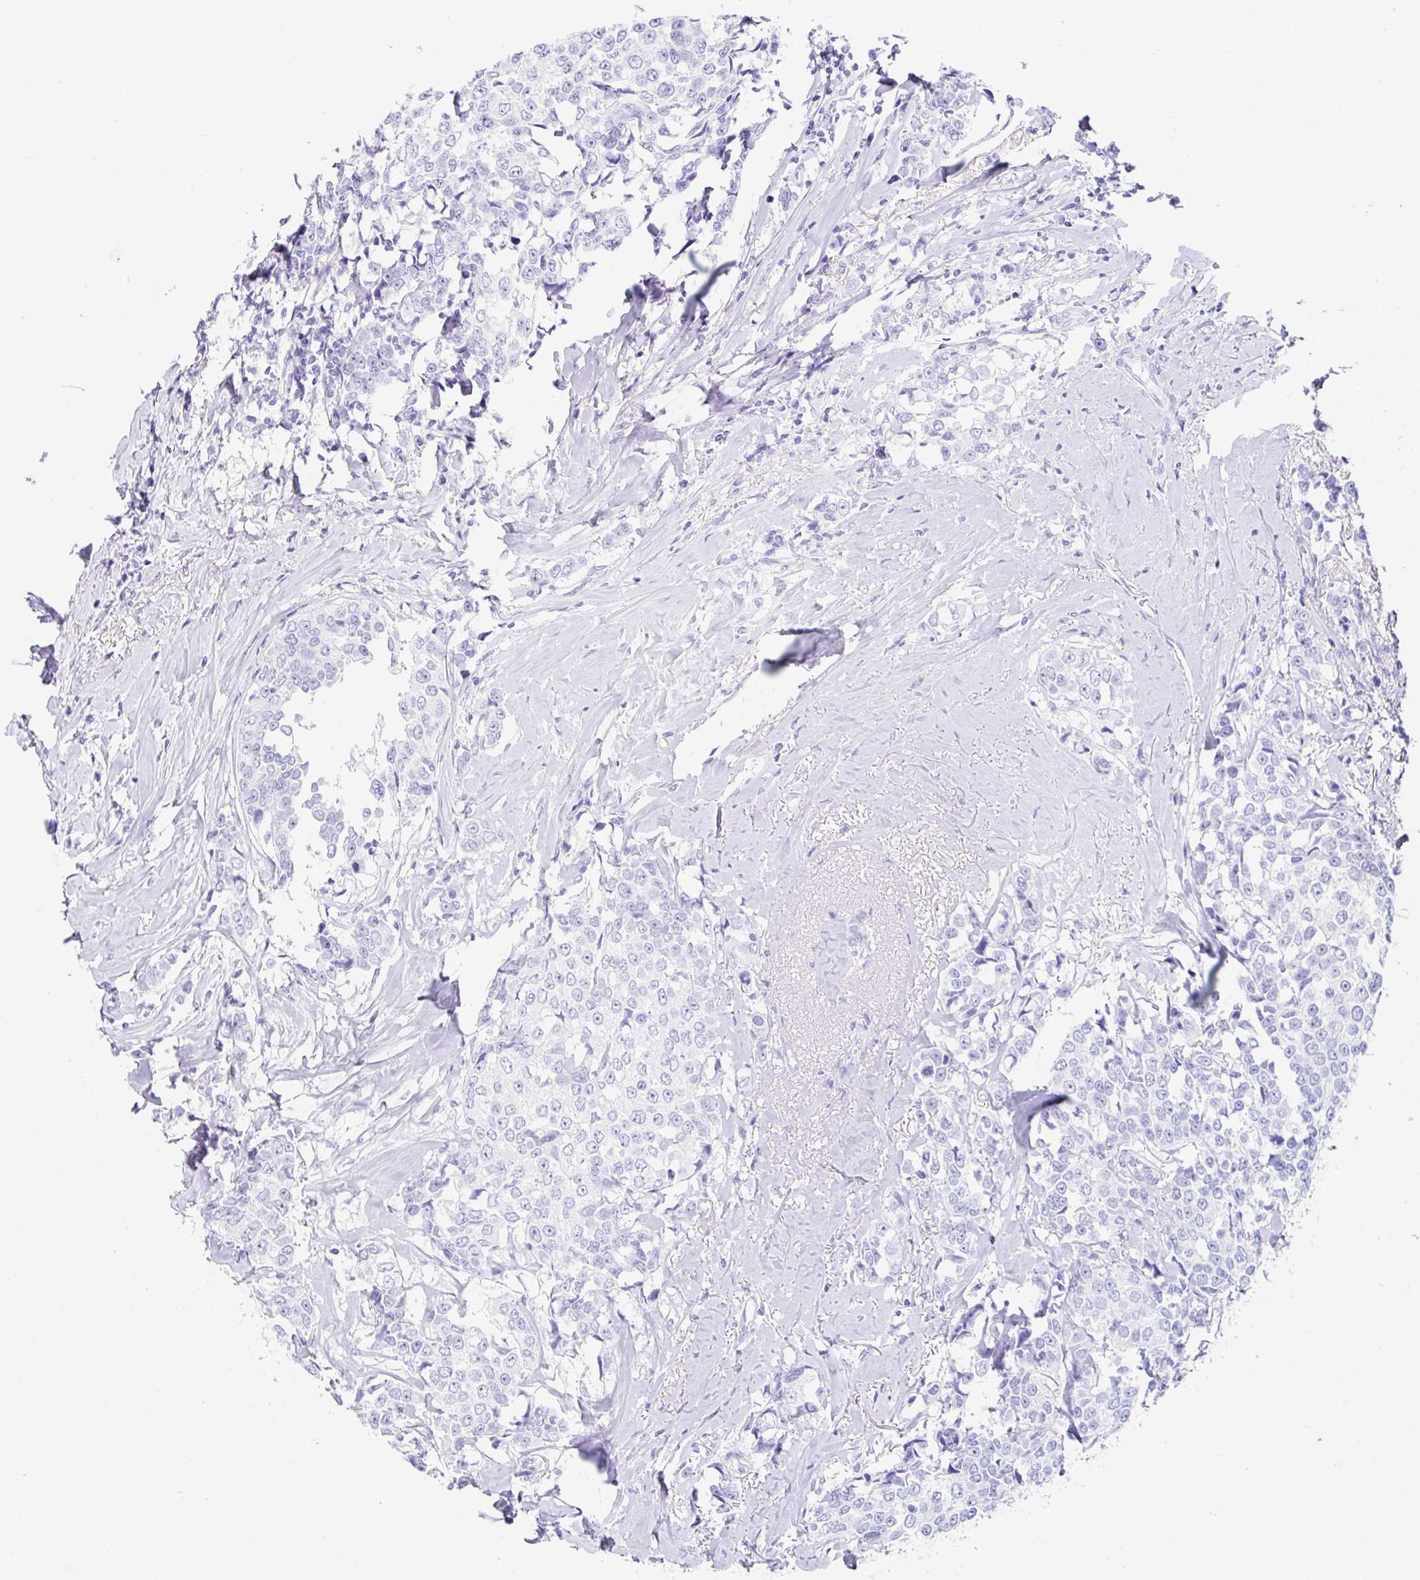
{"staining": {"intensity": "negative", "quantity": "none", "location": "none"}, "tissue": "breast cancer", "cell_type": "Tumor cells", "image_type": "cancer", "snomed": [{"axis": "morphology", "description": "Duct carcinoma"}, {"axis": "topography", "description": "Breast"}], "caption": "An IHC image of breast cancer (infiltrating ductal carcinoma) is shown. There is no staining in tumor cells of breast cancer (infiltrating ductal carcinoma).", "gene": "CLDND2", "patient": {"sex": "female", "age": 80}}